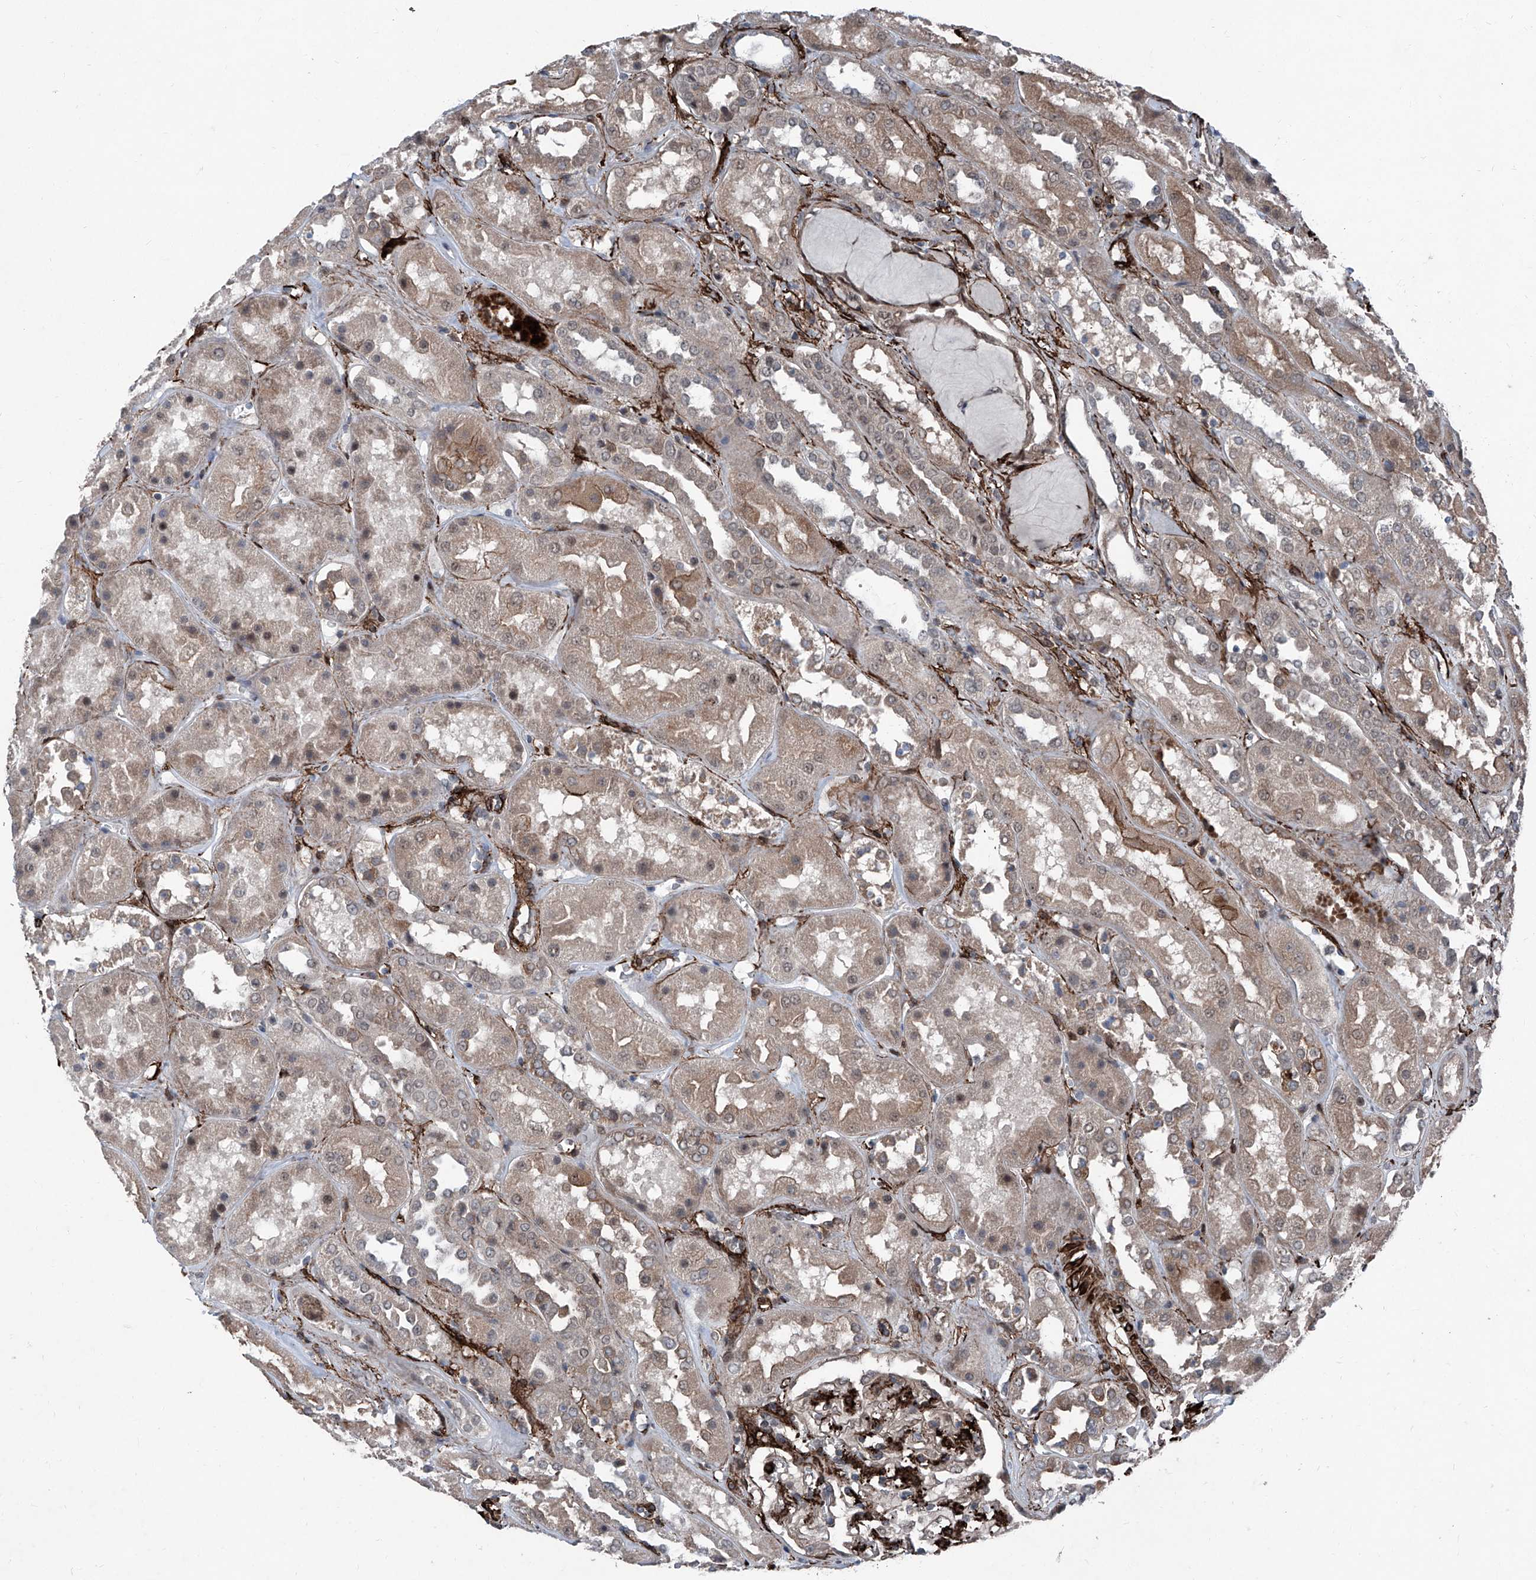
{"staining": {"intensity": "strong", "quantity": "25%-75%", "location": "cytoplasmic/membranous"}, "tissue": "kidney", "cell_type": "Cells in glomeruli", "image_type": "normal", "snomed": [{"axis": "morphology", "description": "Normal tissue, NOS"}, {"axis": "topography", "description": "Kidney"}], "caption": "The histopathology image displays staining of normal kidney, revealing strong cytoplasmic/membranous protein expression (brown color) within cells in glomeruli.", "gene": "COA7", "patient": {"sex": "male", "age": 70}}